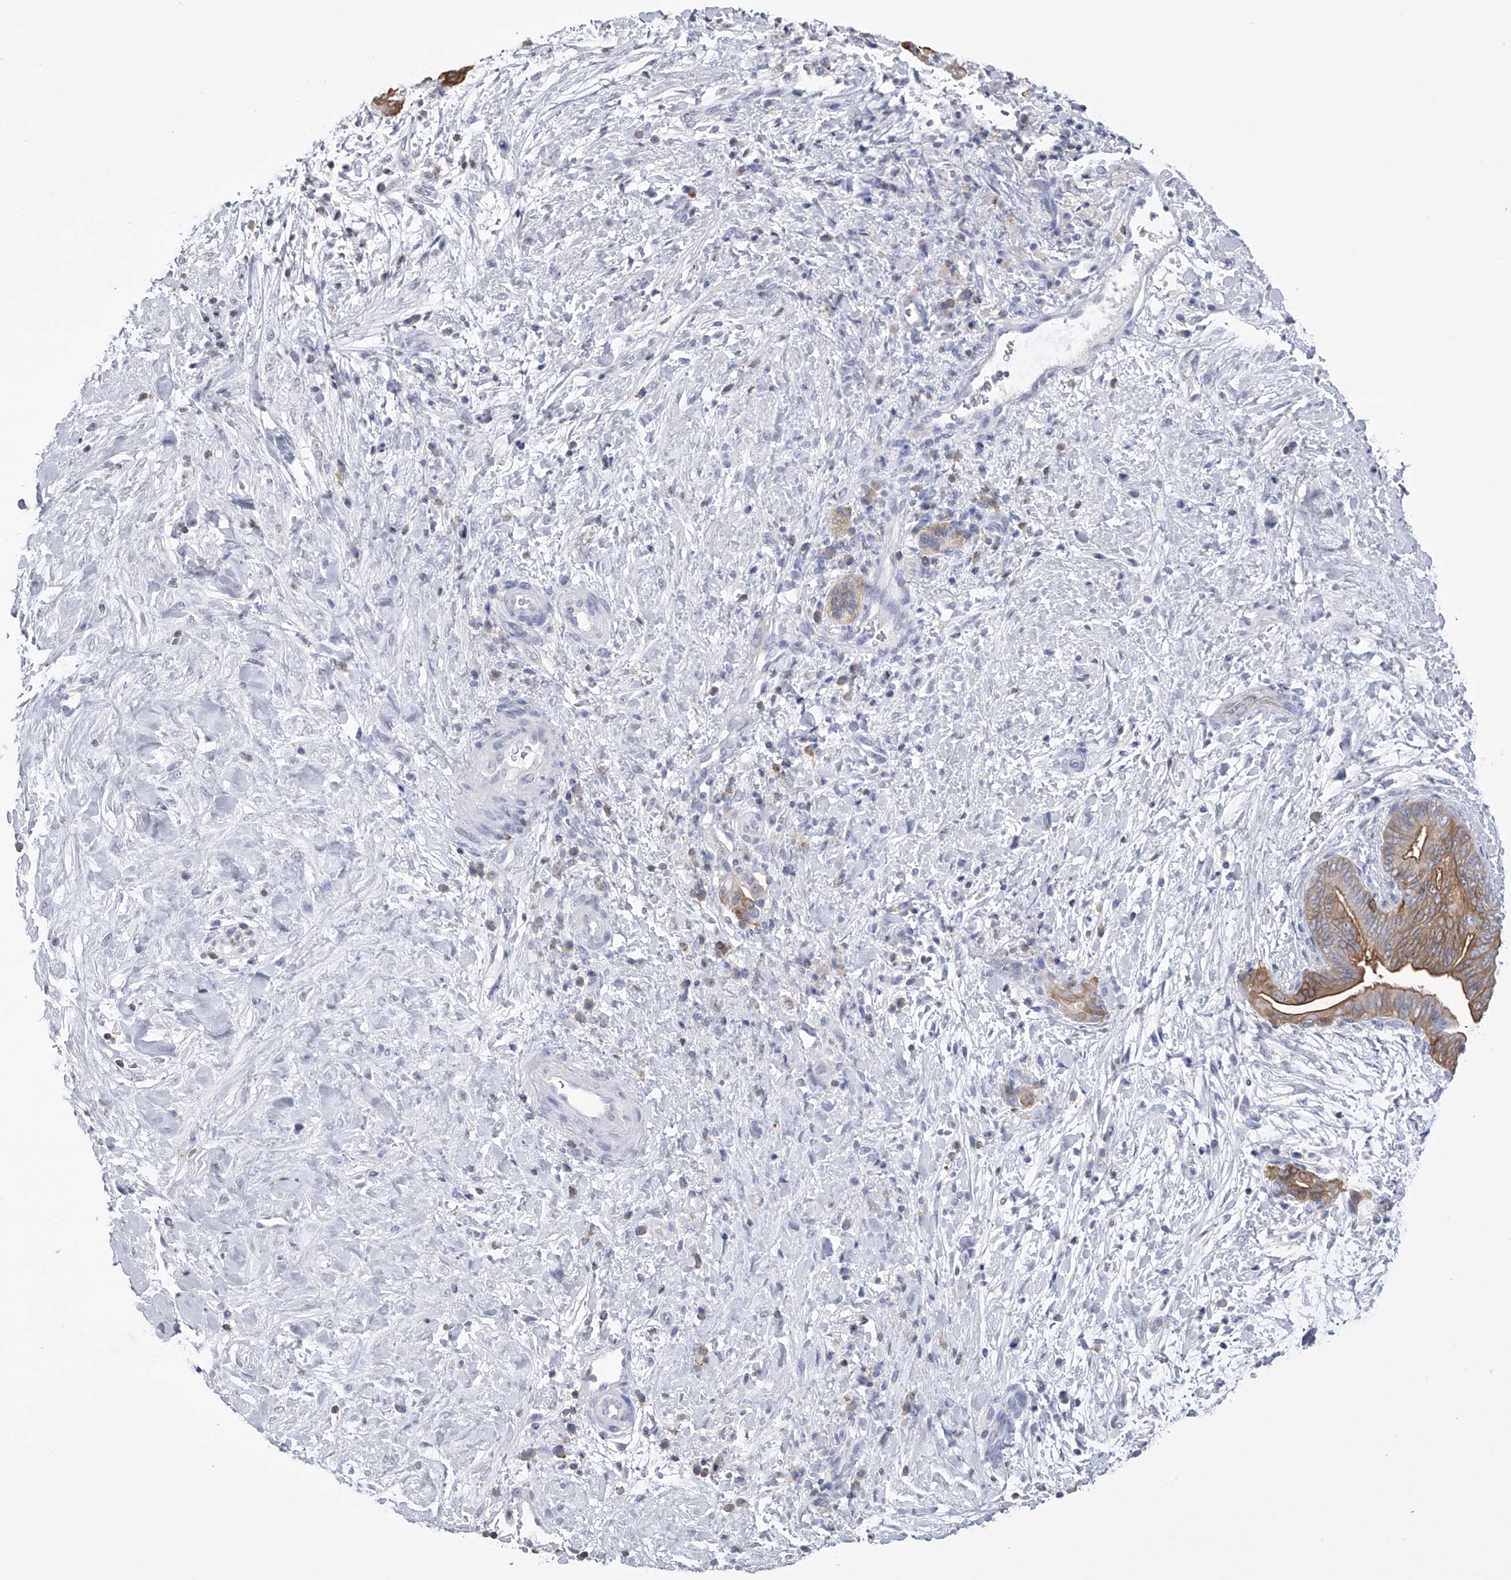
{"staining": {"intensity": "moderate", "quantity": ">75%", "location": "cytoplasmic/membranous"}, "tissue": "pancreatic cancer", "cell_type": "Tumor cells", "image_type": "cancer", "snomed": [{"axis": "morphology", "description": "Adenocarcinoma, NOS"}, {"axis": "topography", "description": "Pancreas"}], "caption": "A histopathology image of pancreatic cancer stained for a protein displays moderate cytoplasmic/membranous brown staining in tumor cells.", "gene": "TASP1", "patient": {"sex": "male", "age": 75}}